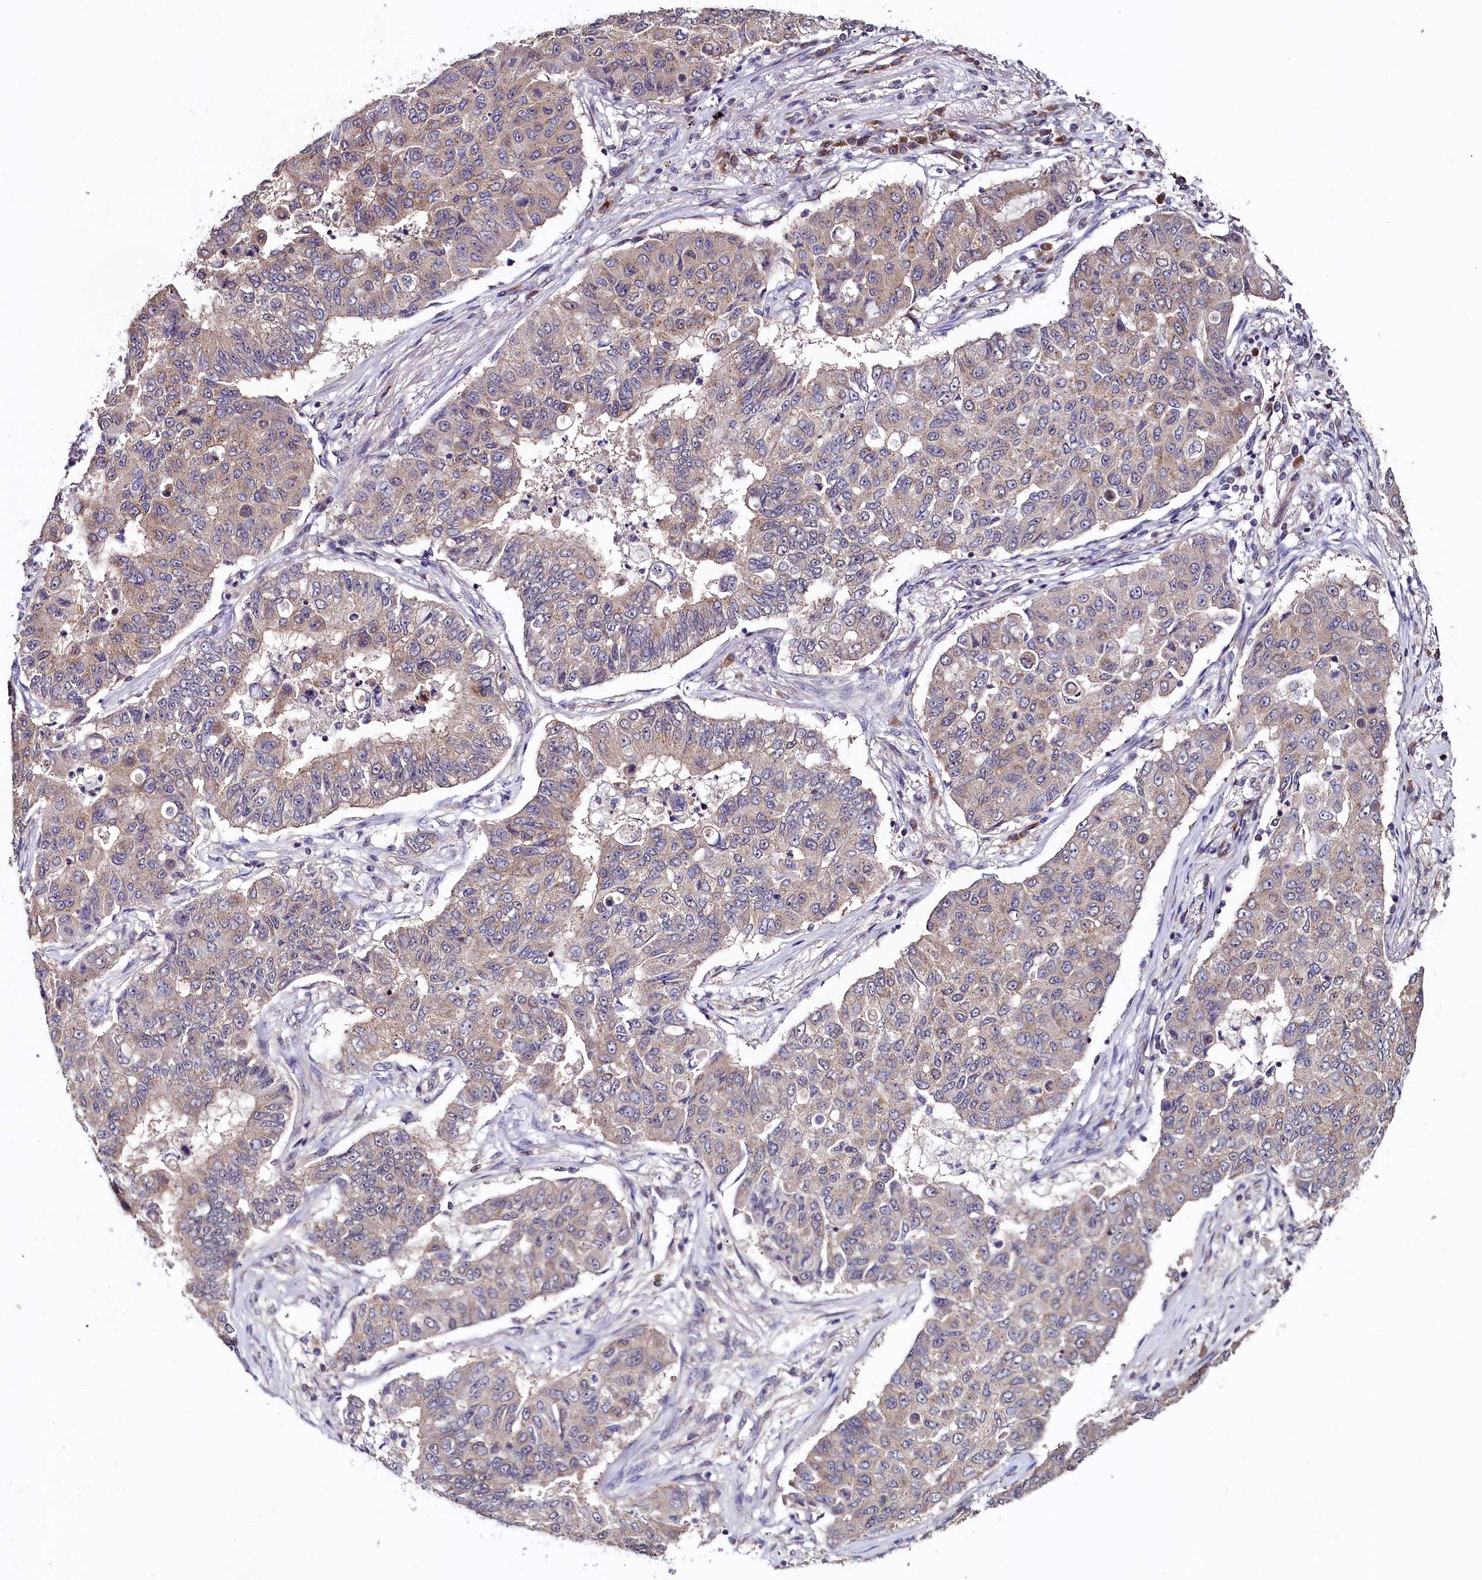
{"staining": {"intensity": "weak", "quantity": ">75%", "location": "cytoplasmic/membranous"}, "tissue": "lung cancer", "cell_type": "Tumor cells", "image_type": "cancer", "snomed": [{"axis": "morphology", "description": "Squamous cell carcinoma, NOS"}, {"axis": "topography", "description": "Lung"}], "caption": "Lung squamous cell carcinoma stained with DAB IHC exhibits low levels of weak cytoplasmic/membranous staining in about >75% of tumor cells.", "gene": "SEC24C", "patient": {"sex": "male", "age": 74}}